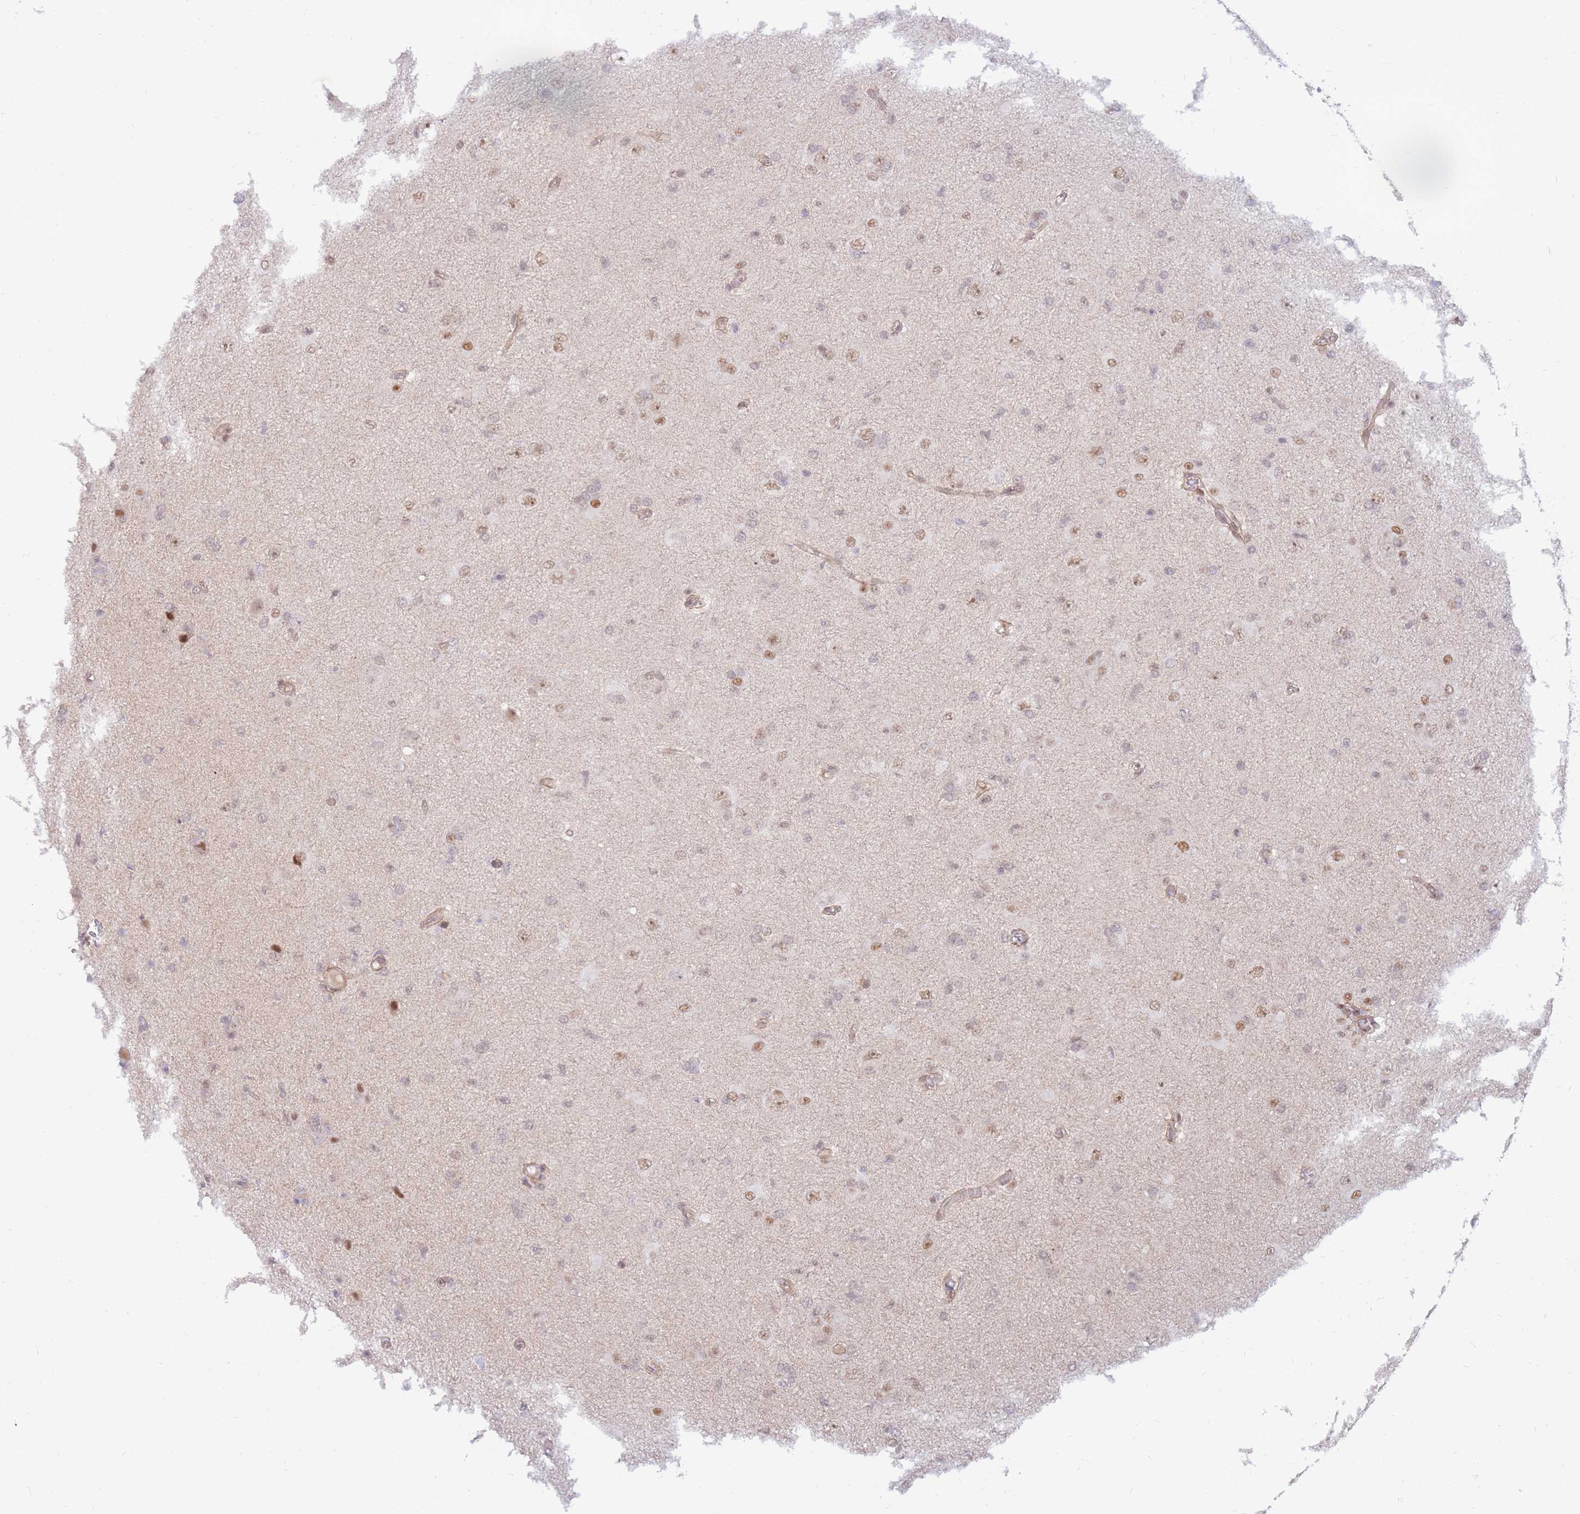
{"staining": {"intensity": "weak", "quantity": "25%-75%", "location": "nuclear"}, "tissue": "glioma", "cell_type": "Tumor cells", "image_type": "cancer", "snomed": [{"axis": "morphology", "description": "Glioma, malignant, High grade"}, {"axis": "topography", "description": "Brain"}], "caption": "Immunohistochemistry (IHC) micrograph of human high-grade glioma (malignant) stained for a protein (brown), which demonstrates low levels of weak nuclear positivity in approximately 25%-75% of tumor cells.", "gene": "ERICH6B", "patient": {"sex": "female", "age": 57}}